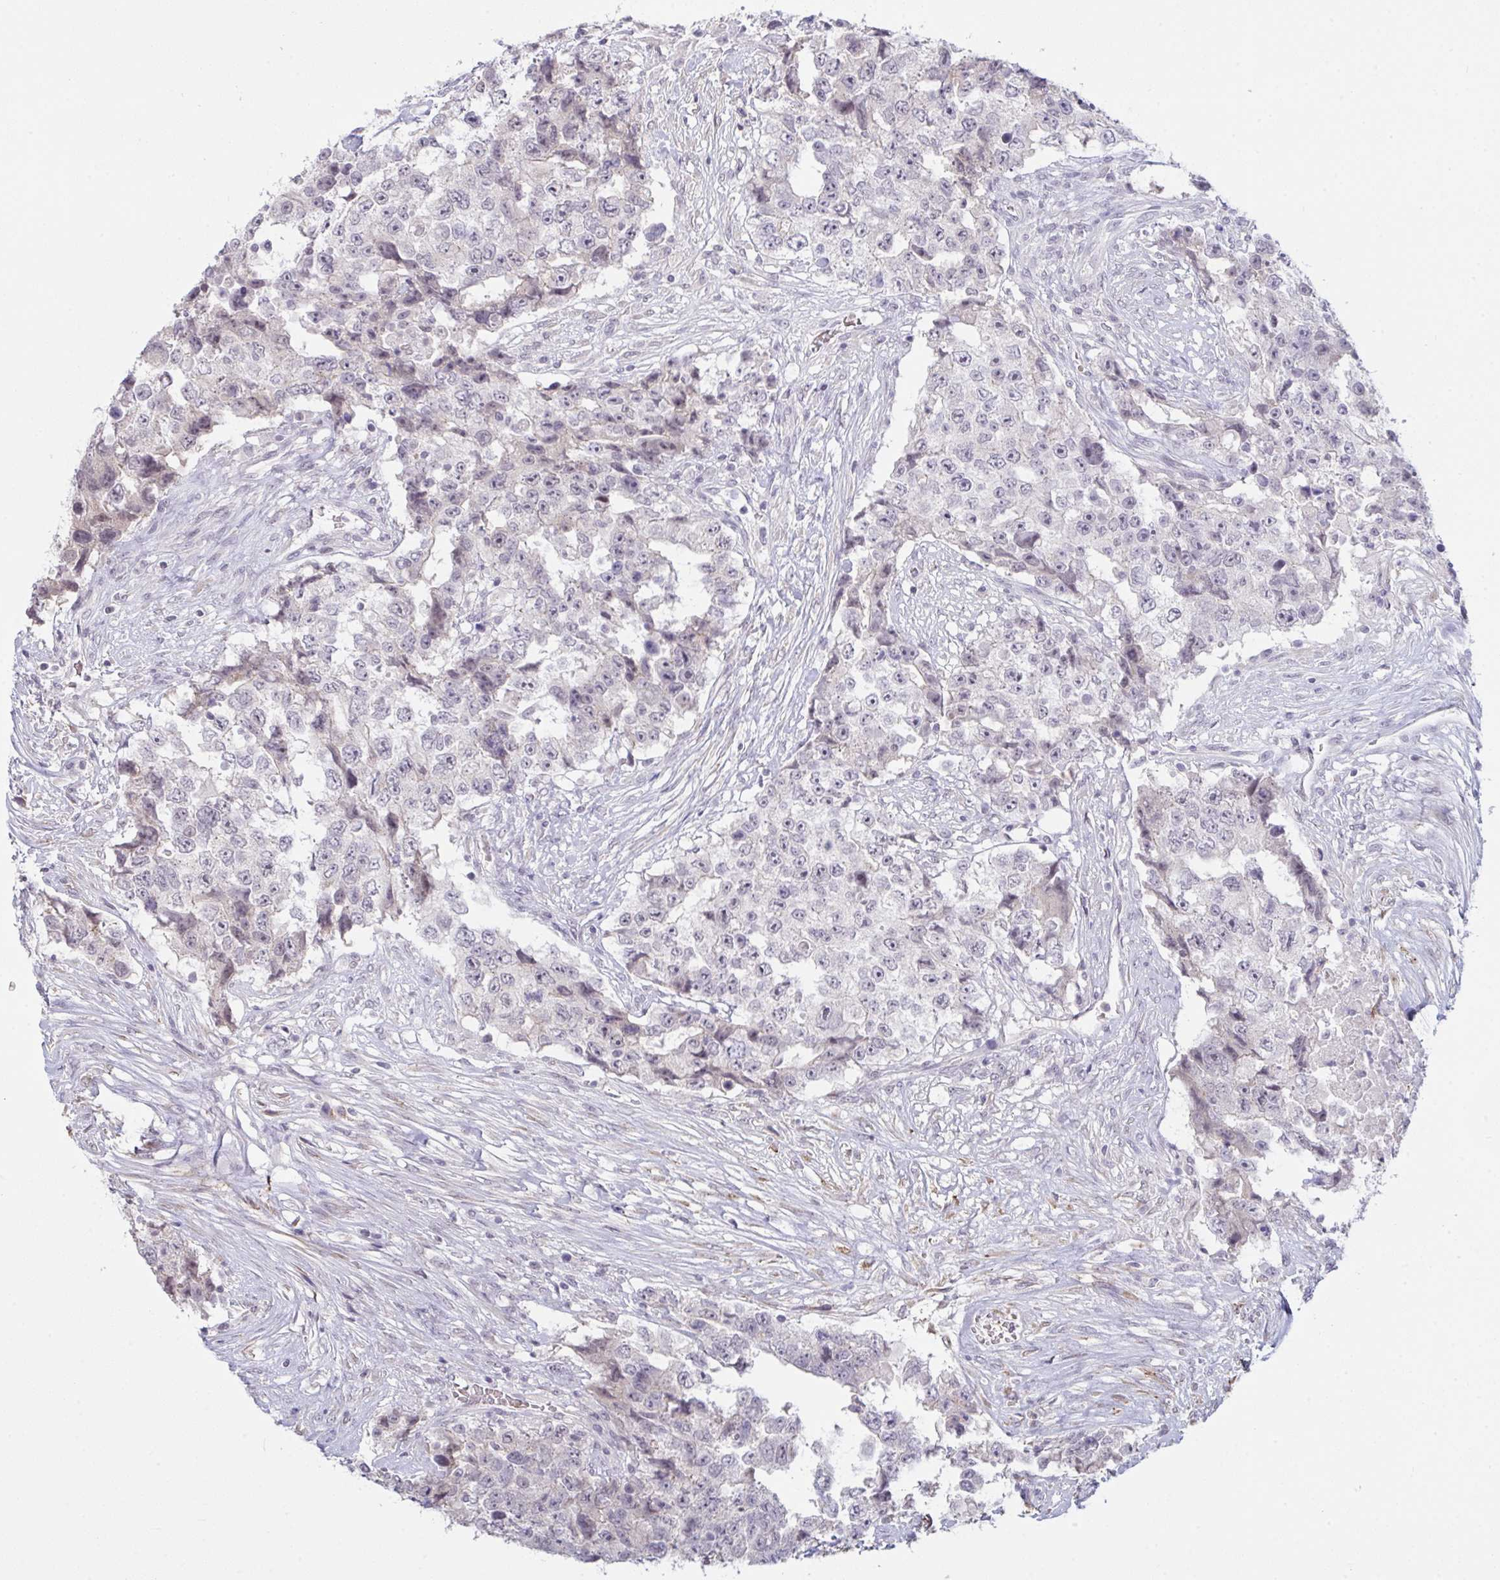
{"staining": {"intensity": "negative", "quantity": "none", "location": "none"}, "tissue": "testis cancer", "cell_type": "Tumor cells", "image_type": "cancer", "snomed": [{"axis": "morphology", "description": "Carcinoma, Embryonal, NOS"}, {"axis": "topography", "description": "Testis"}], "caption": "IHC photomicrograph of human testis cancer stained for a protein (brown), which demonstrates no positivity in tumor cells. (DAB (3,3'-diaminobenzidine) IHC with hematoxylin counter stain).", "gene": "ZNF784", "patient": {"sex": "male", "age": 24}}